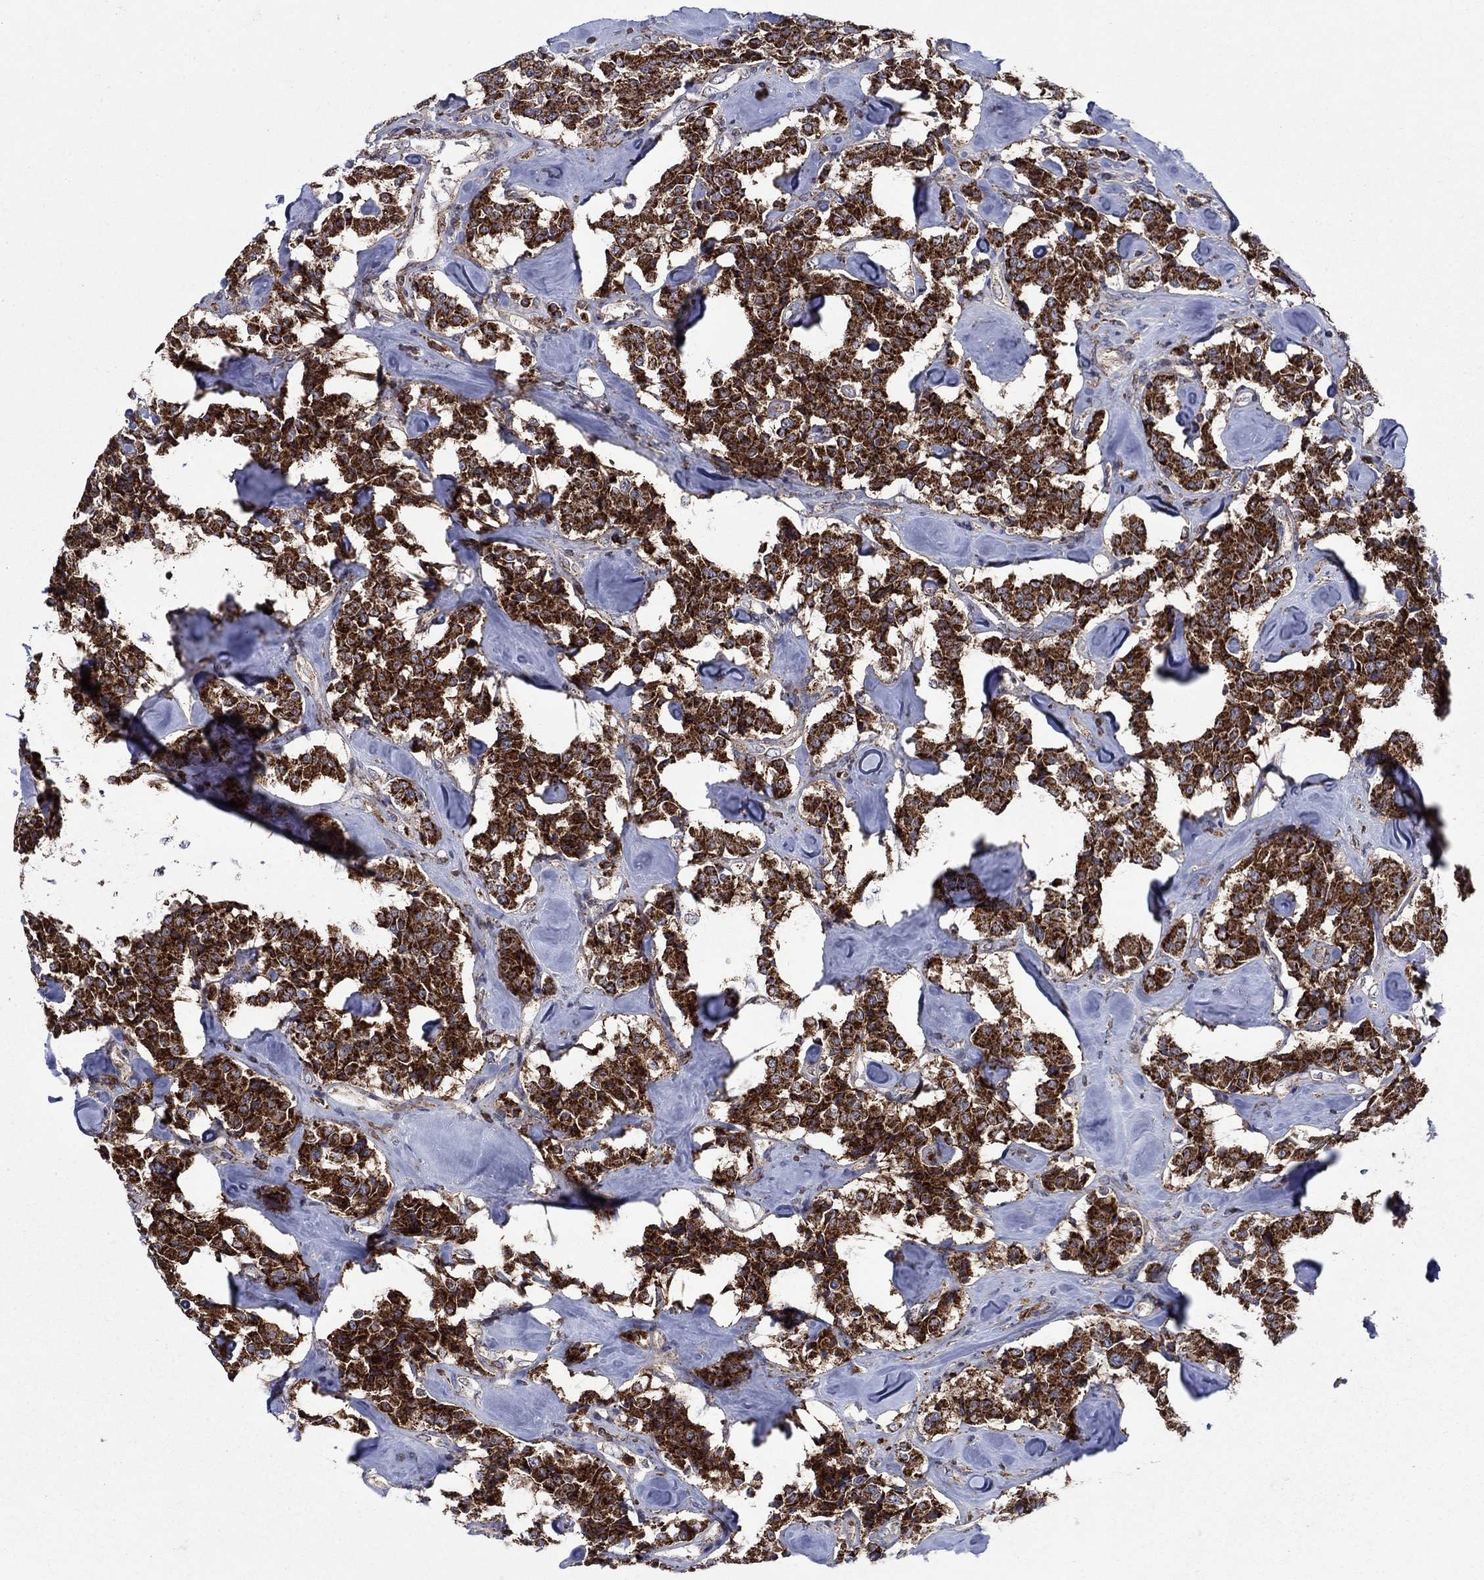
{"staining": {"intensity": "strong", "quantity": ">75%", "location": "cytoplasmic/membranous"}, "tissue": "carcinoid", "cell_type": "Tumor cells", "image_type": "cancer", "snomed": [{"axis": "morphology", "description": "Carcinoid, malignant, NOS"}, {"axis": "topography", "description": "Pancreas"}], "caption": "Protein staining by IHC reveals strong cytoplasmic/membranous staining in about >75% of tumor cells in carcinoid.", "gene": "RNF19B", "patient": {"sex": "male", "age": 41}}